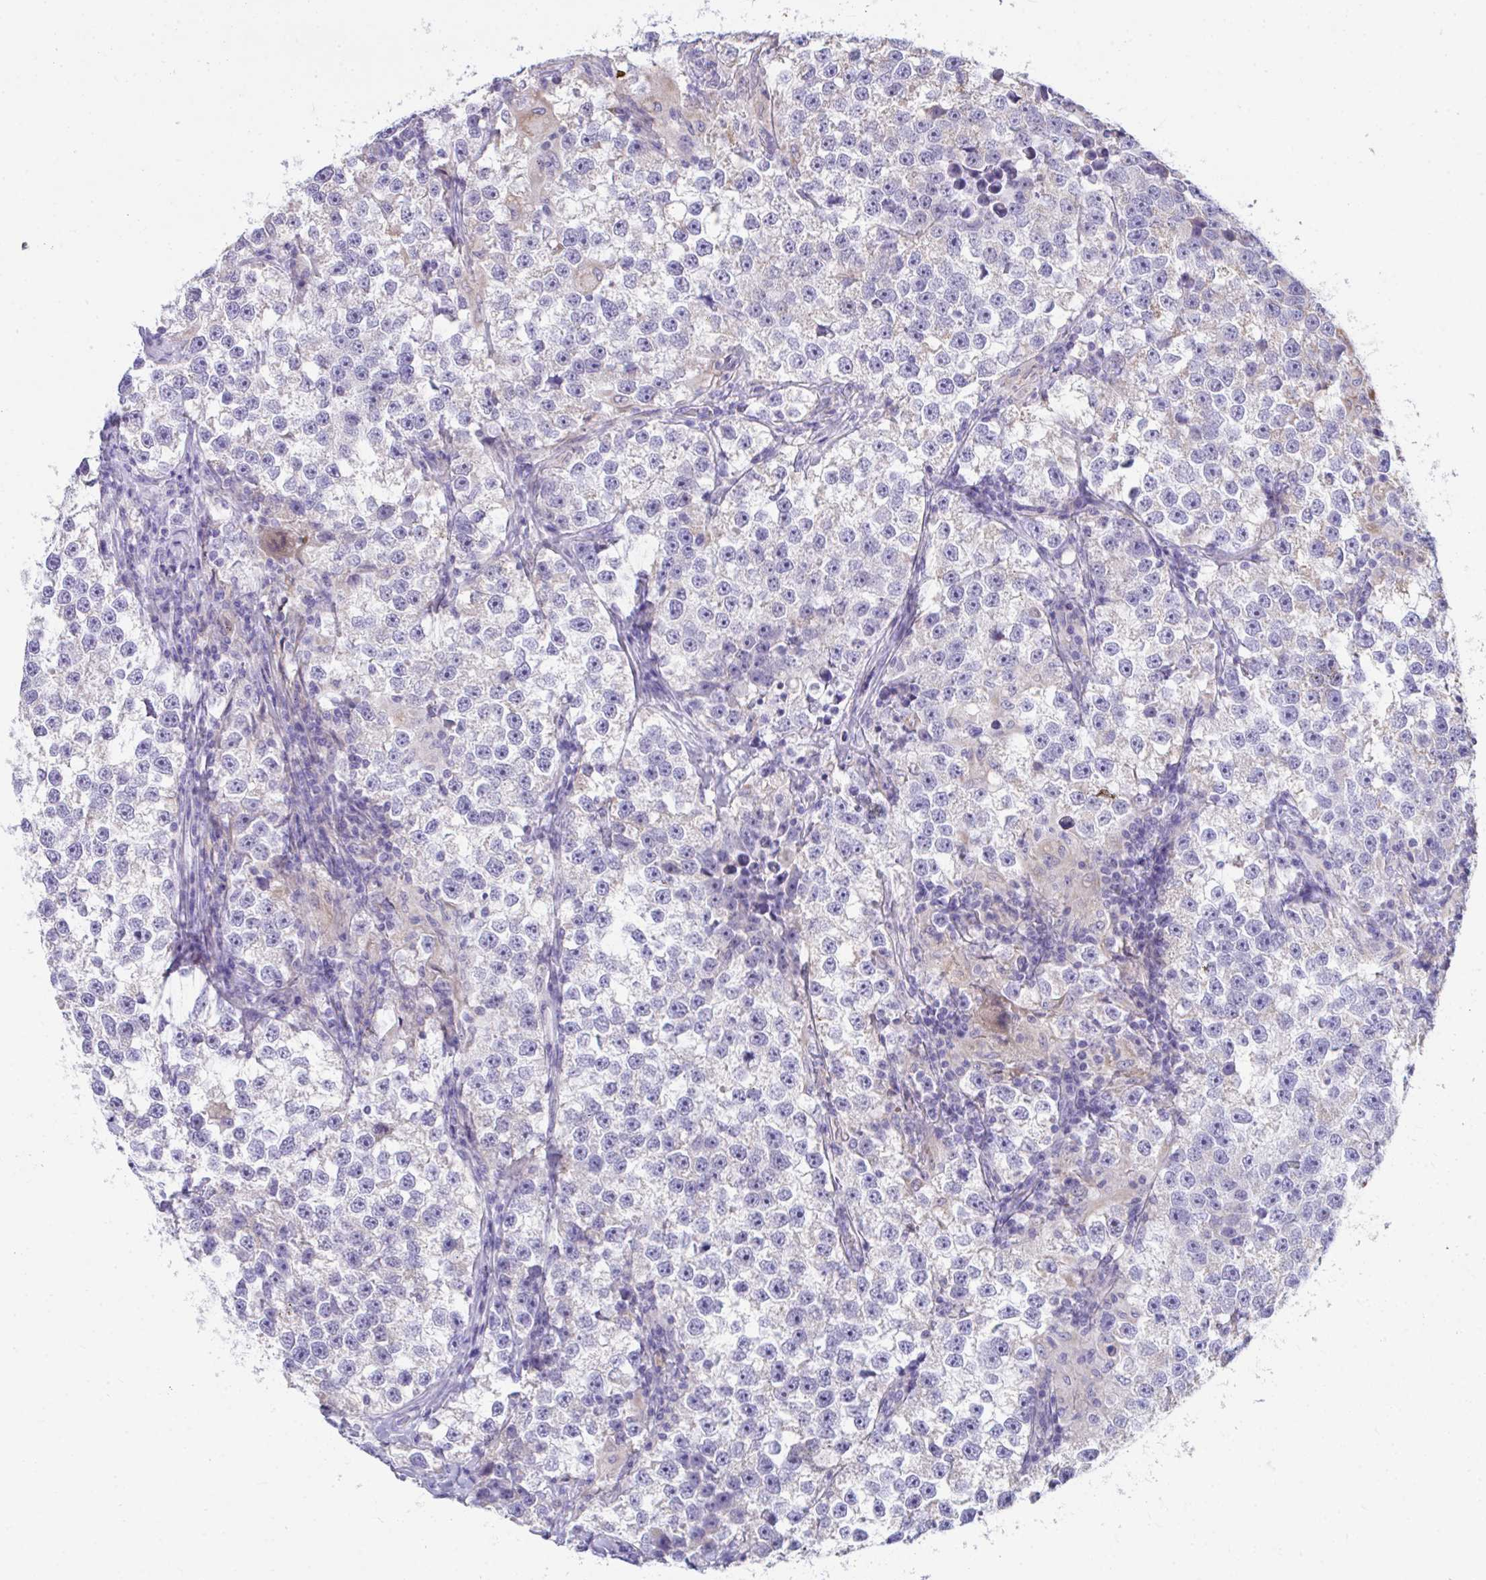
{"staining": {"intensity": "negative", "quantity": "none", "location": "none"}, "tissue": "testis cancer", "cell_type": "Tumor cells", "image_type": "cancer", "snomed": [{"axis": "morphology", "description": "Seminoma, NOS"}, {"axis": "topography", "description": "Testis"}], "caption": "This is an immunohistochemistry photomicrograph of human seminoma (testis). There is no staining in tumor cells.", "gene": "COA5", "patient": {"sex": "male", "age": 46}}